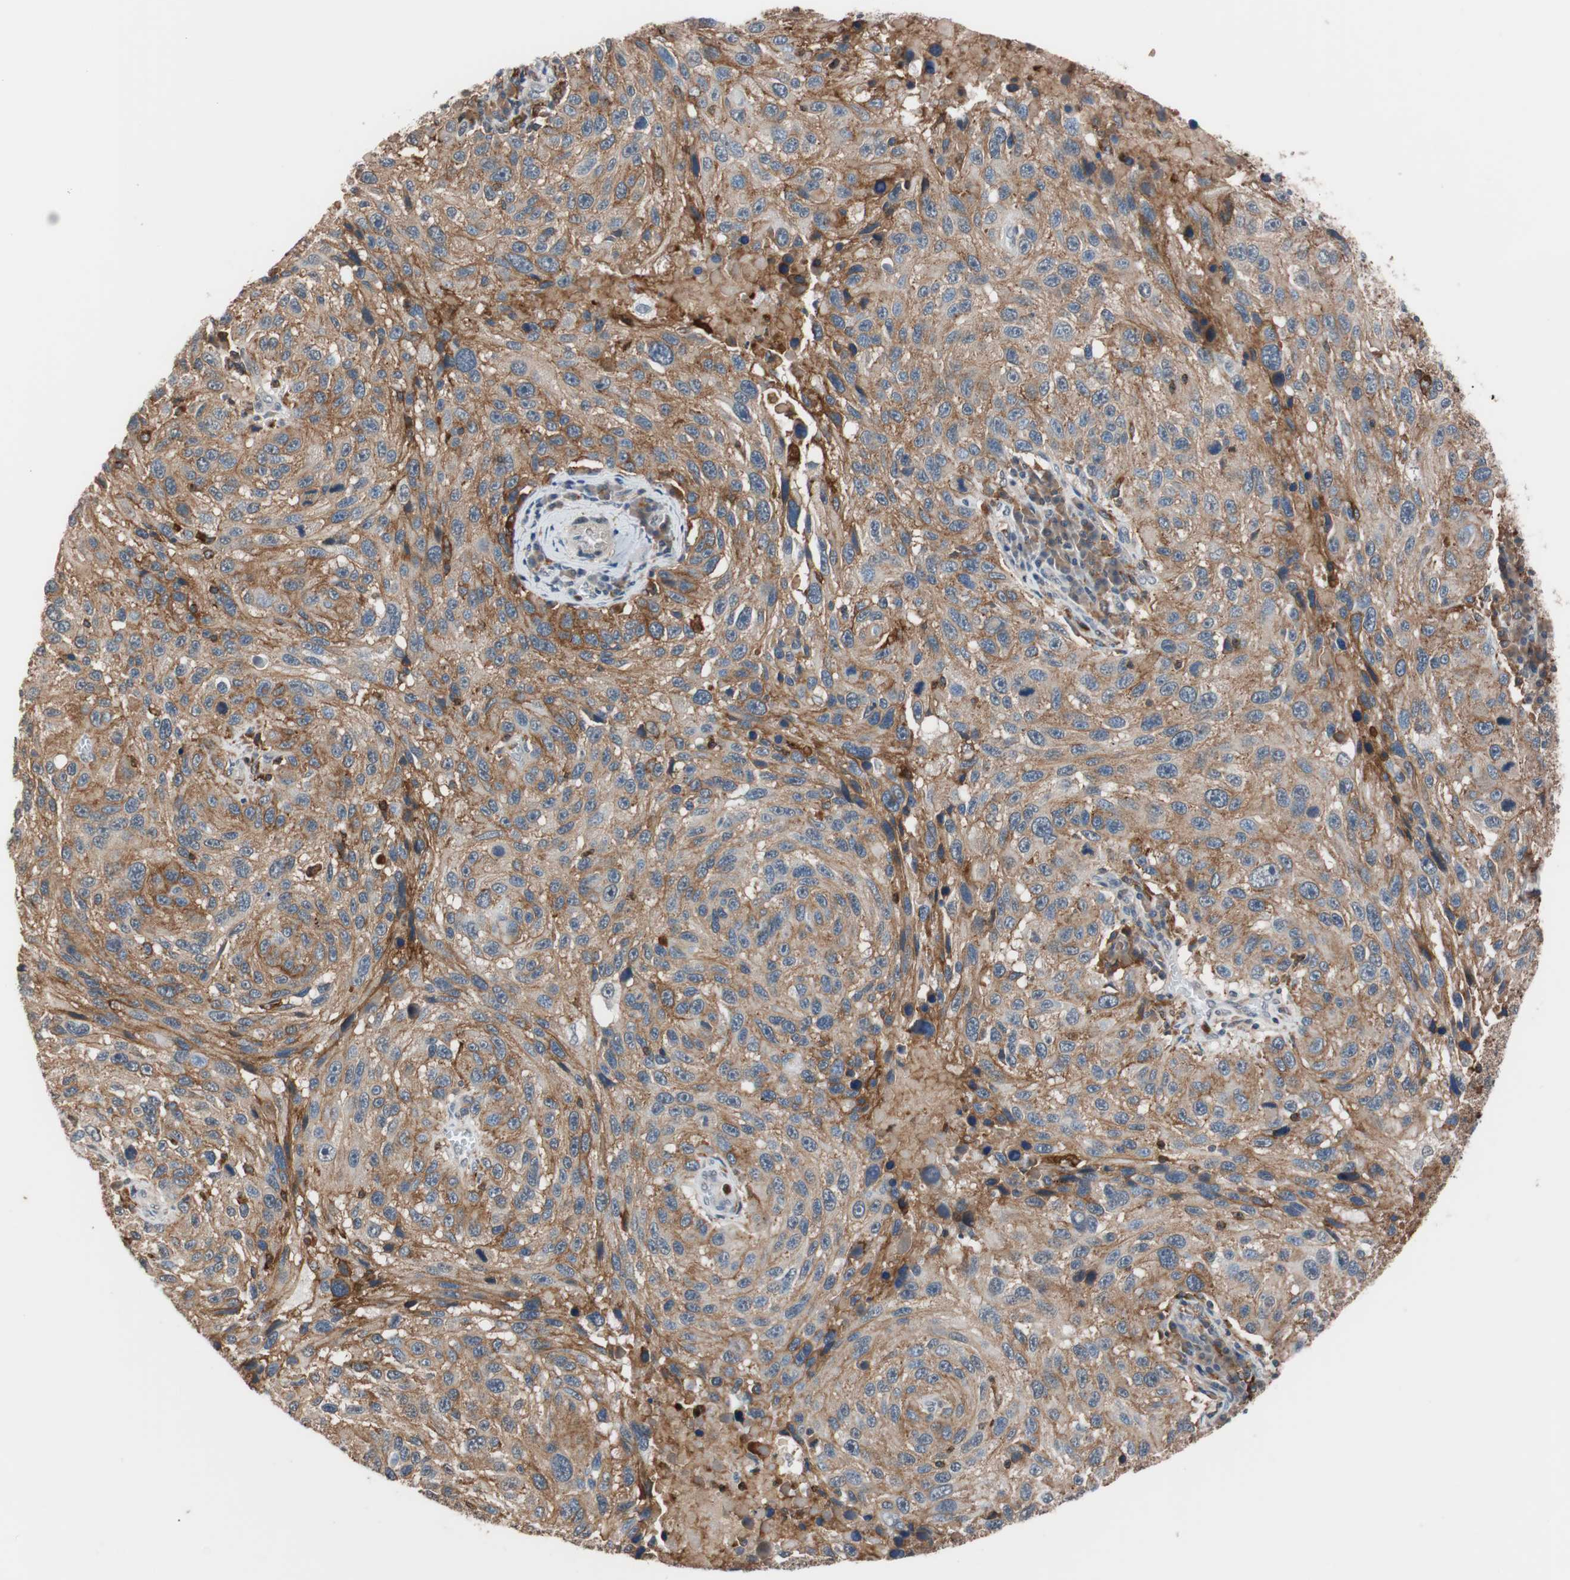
{"staining": {"intensity": "moderate", "quantity": ">75%", "location": "cytoplasmic/membranous"}, "tissue": "melanoma", "cell_type": "Tumor cells", "image_type": "cancer", "snomed": [{"axis": "morphology", "description": "Malignant melanoma, NOS"}, {"axis": "topography", "description": "Skin"}], "caption": "Melanoma stained with immunohistochemistry demonstrates moderate cytoplasmic/membranous positivity in approximately >75% of tumor cells.", "gene": "LITAF", "patient": {"sex": "male", "age": 53}}